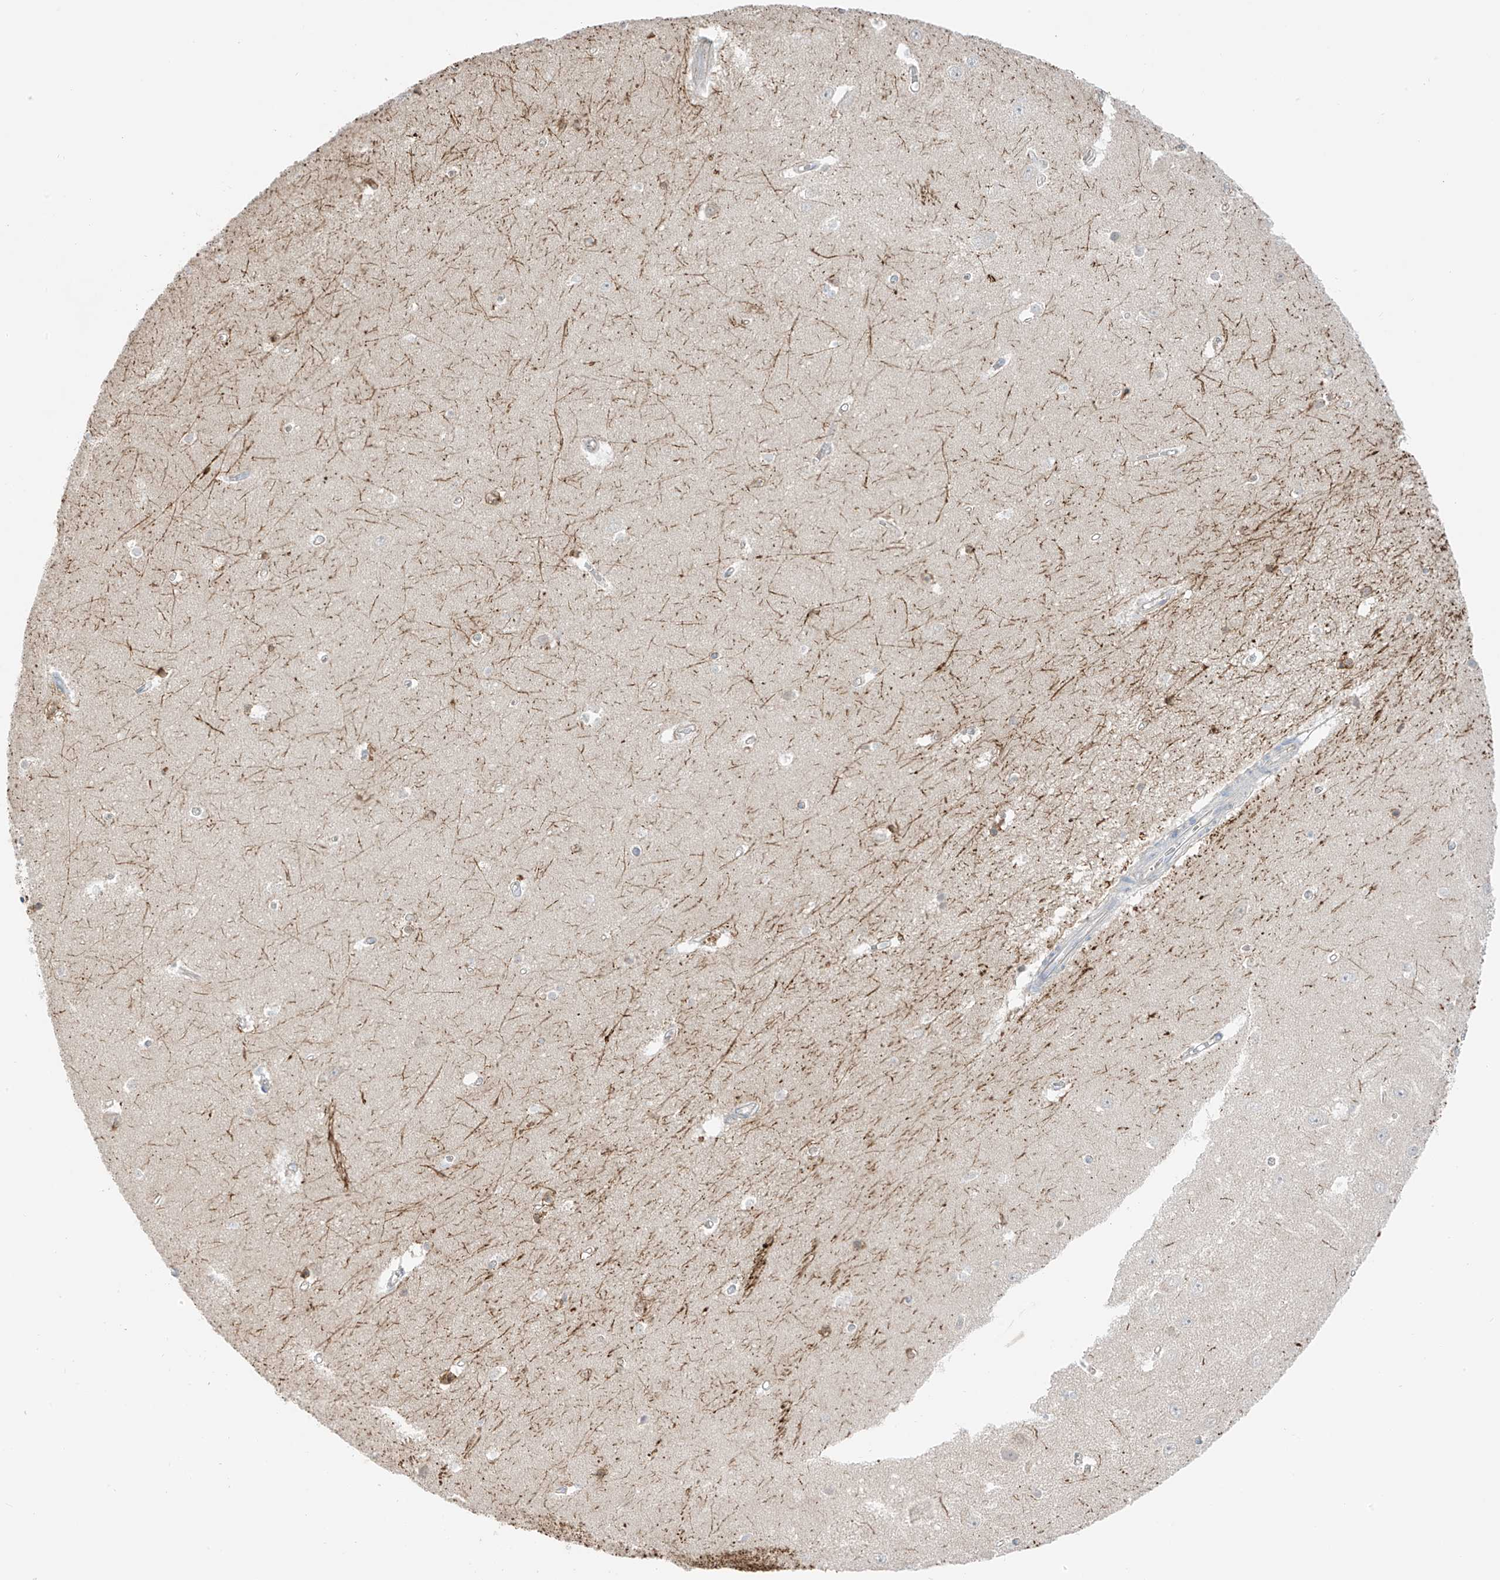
{"staining": {"intensity": "moderate", "quantity": "<25%", "location": "cytoplasmic/membranous"}, "tissue": "hippocampus", "cell_type": "Glial cells", "image_type": "normal", "snomed": [{"axis": "morphology", "description": "Normal tissue, NOS"}, {"axis": "topography", "description": "Hippocampus"}], "caption": "Immunohistochemical staining of benign human hippocampus displays <25% levels of moderate cytoplasmic/membranous protein expression in about <25% of glial cells.", "gene": "NALCN", "patient": {"sex": "female", "age": 64}}